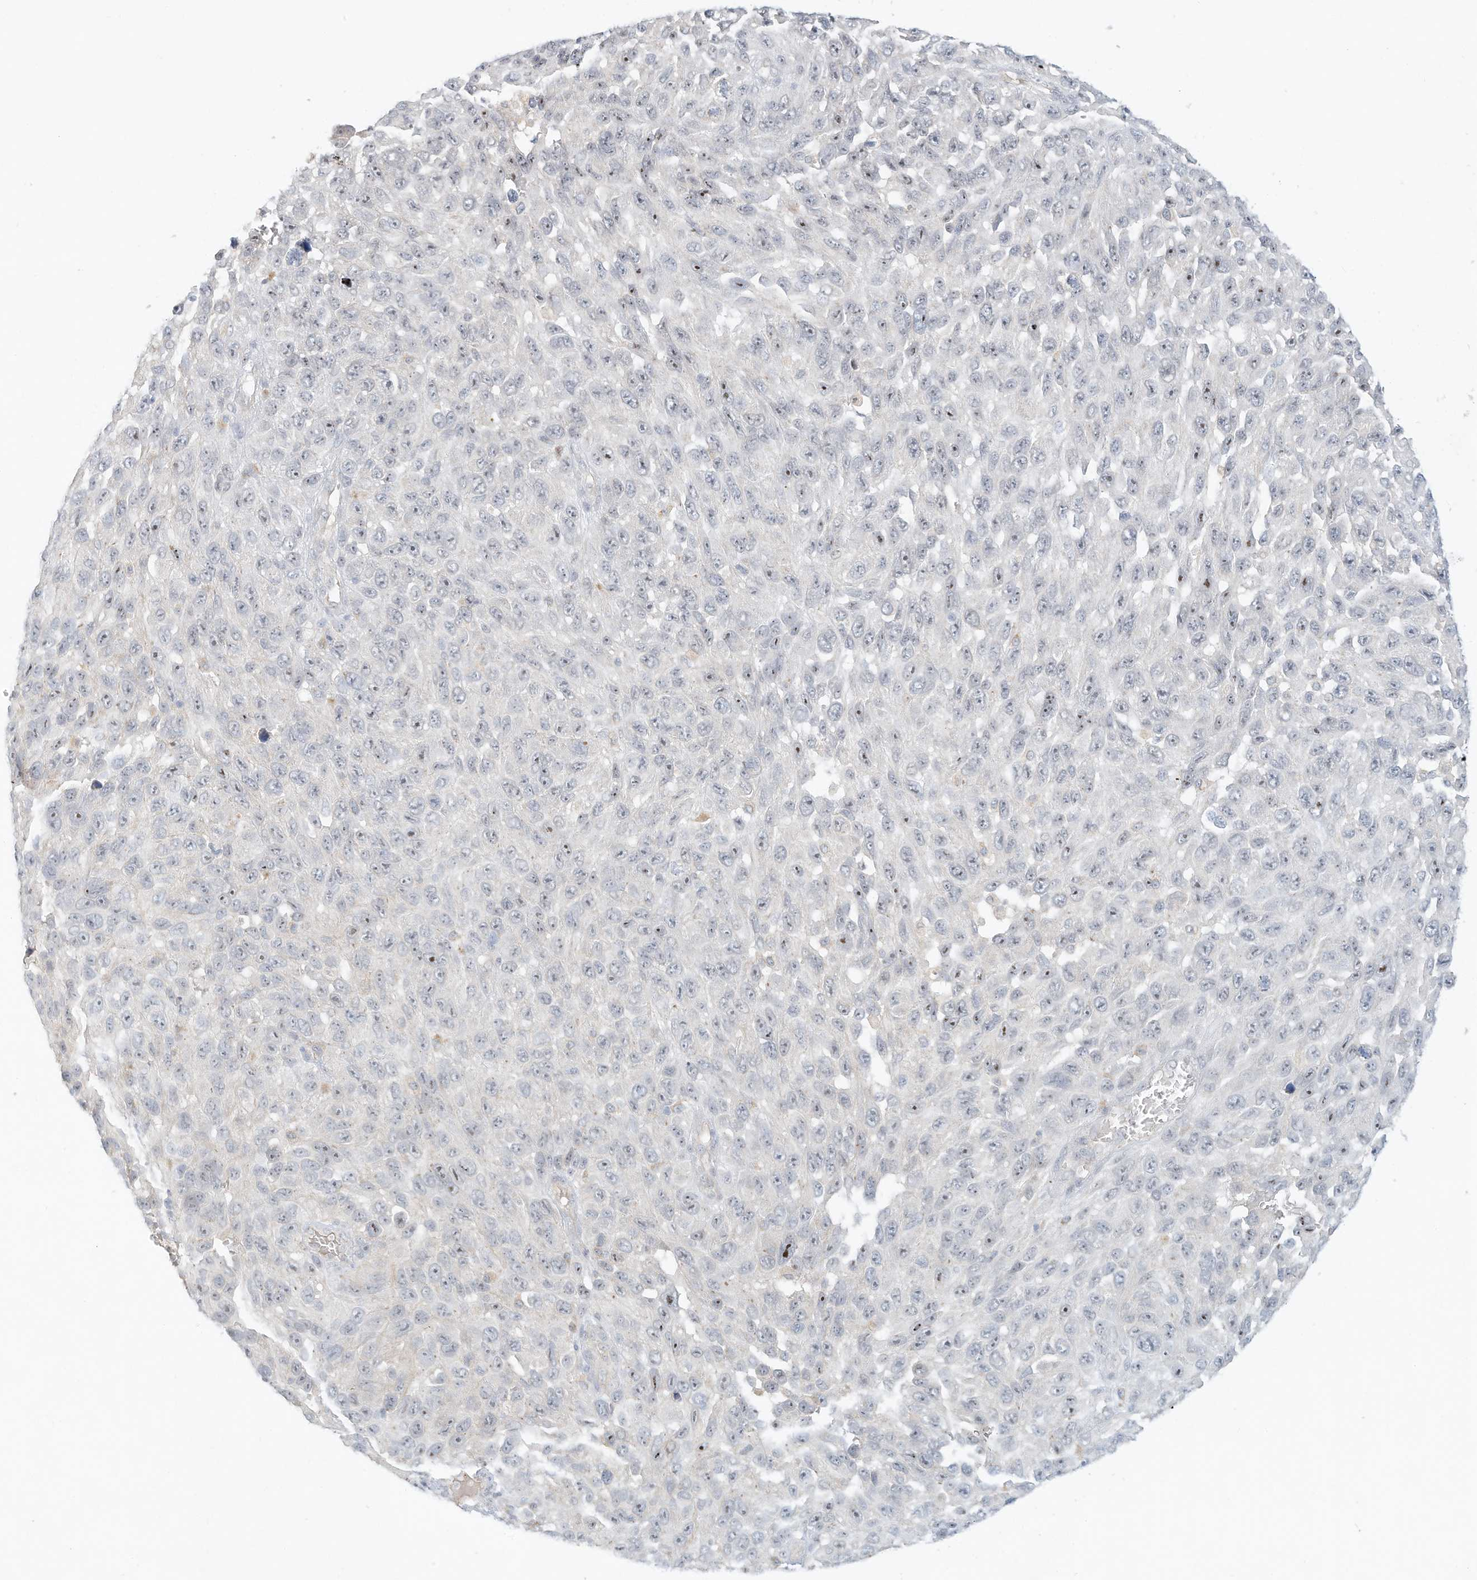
{"staining": {"intensity": "moderate", "quantity": "<25%", "location": "nuclear"}, "tissue": "melanoma", "cell_type": "Tumor cells", "image_type": "cancer", "snomed": [{"axis": "morphology", "description": "Malignant melanoma, NOS"}, {"axis": "topography", "description": "Skin"}], "caption": "Immunohistochemical staining of melanoma exhibits low levels of moderate nuclear protein positivity in about <25% of tumor cells. Using DAB (3,3'-diaminobenzidine) (brown) and hematoxylin (blue) stains, captured at high magnification using brightfield microscopy.", "gene": "PAK6", "patient": {"sex": "female", "age": 96}}